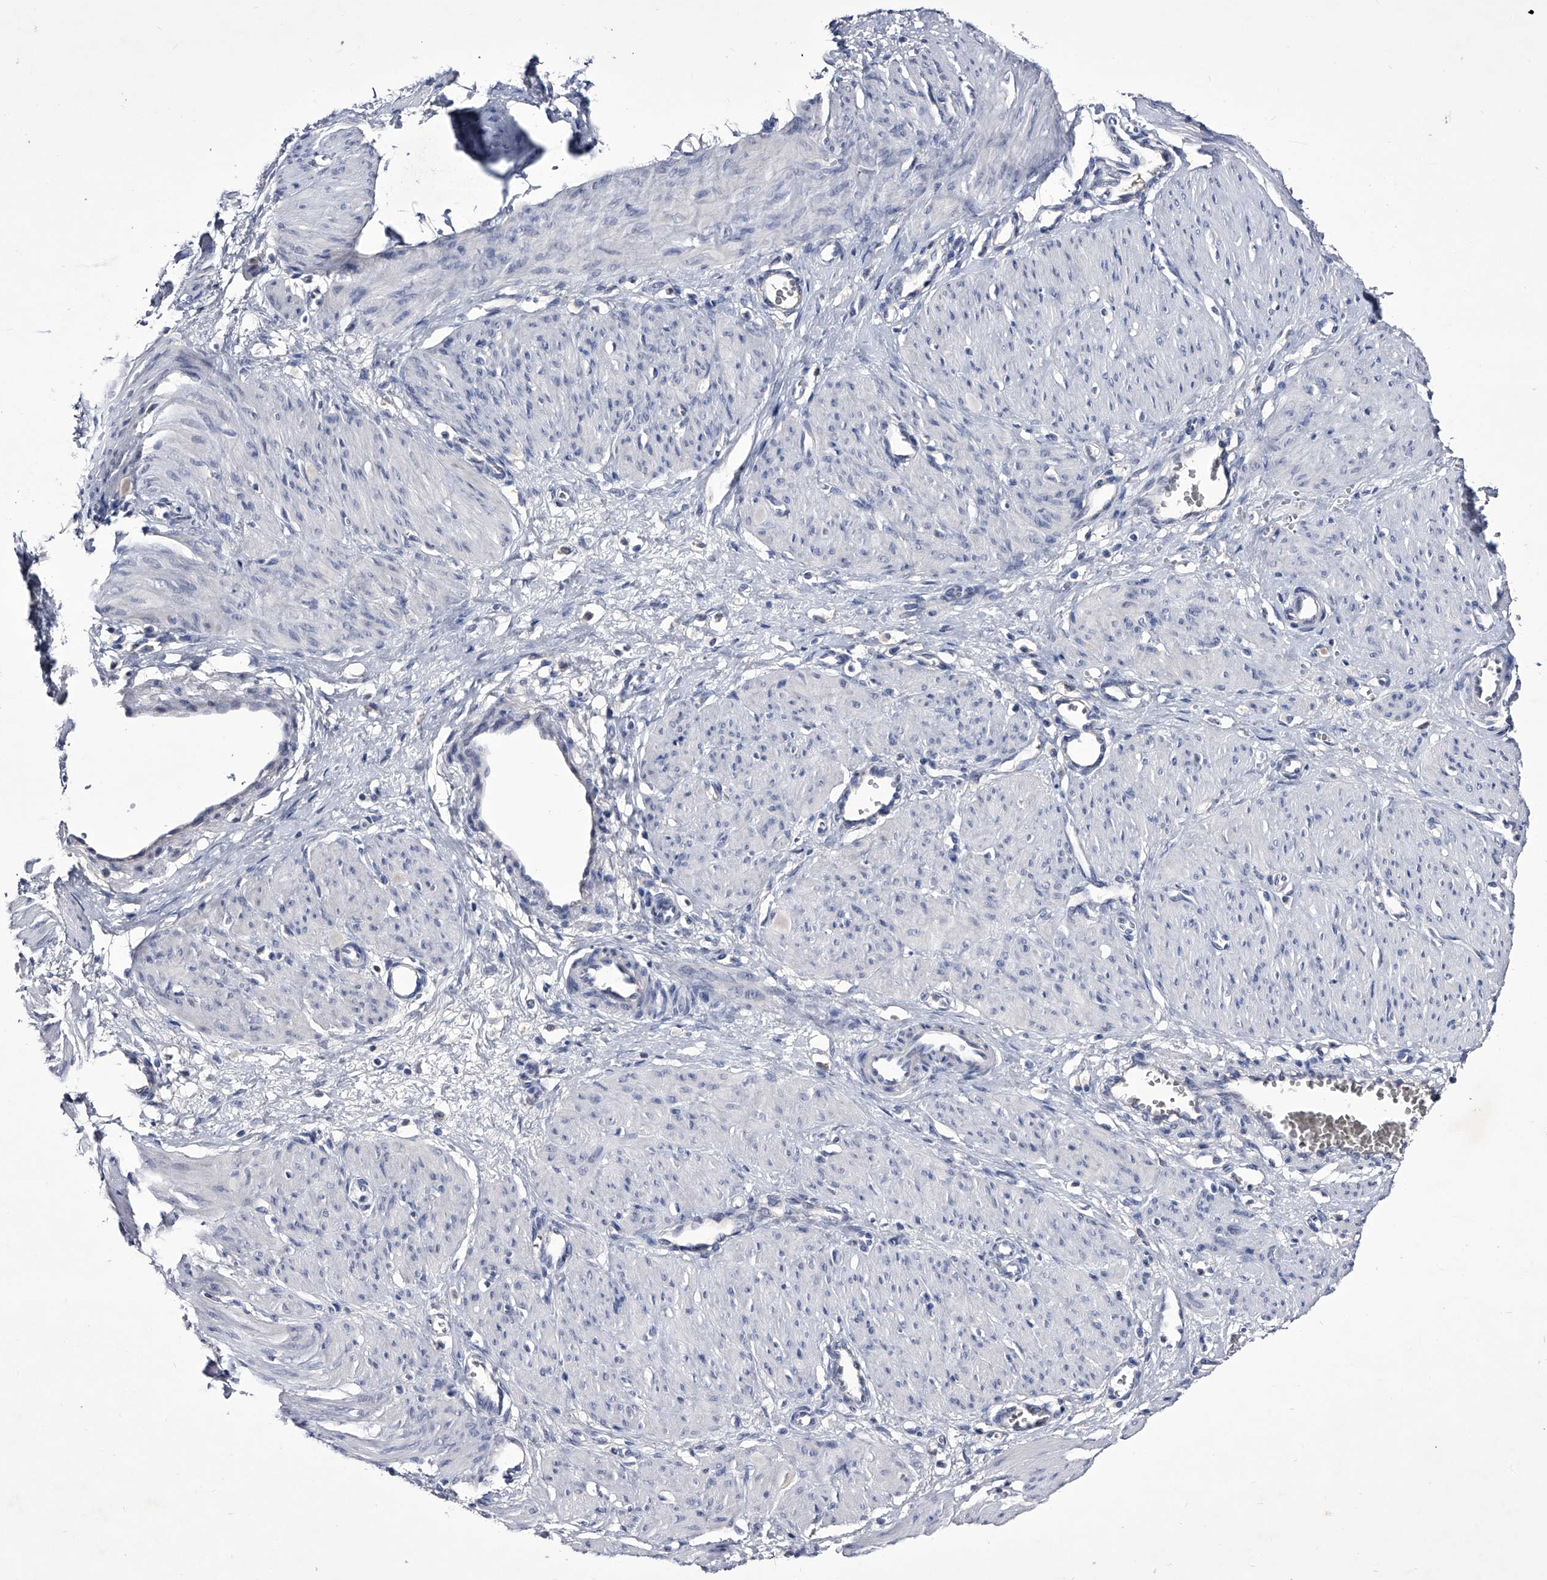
{"staining": {"intensity": "negative", "quantity": "none", "location": "none"}, "tissue": "smooth muscle", "cell_type": "Smooth muscle cells", "image_type": "normal", "snomed": [{"axis": "morphology", "description": "Normal tissue, NOS"}, {"axis": "topography", "description": "Endometrium"}], "caption": "Immunohistochemistry histopathology image of normal human smooth muscle stained for a protein (brown), which shows no staining in smooth muscle cells. (Immunohistochemistry, brightfield microscopy, high magnification).", "gene": "CRISP2", "patient": {"sex": "female", "age": 33}}